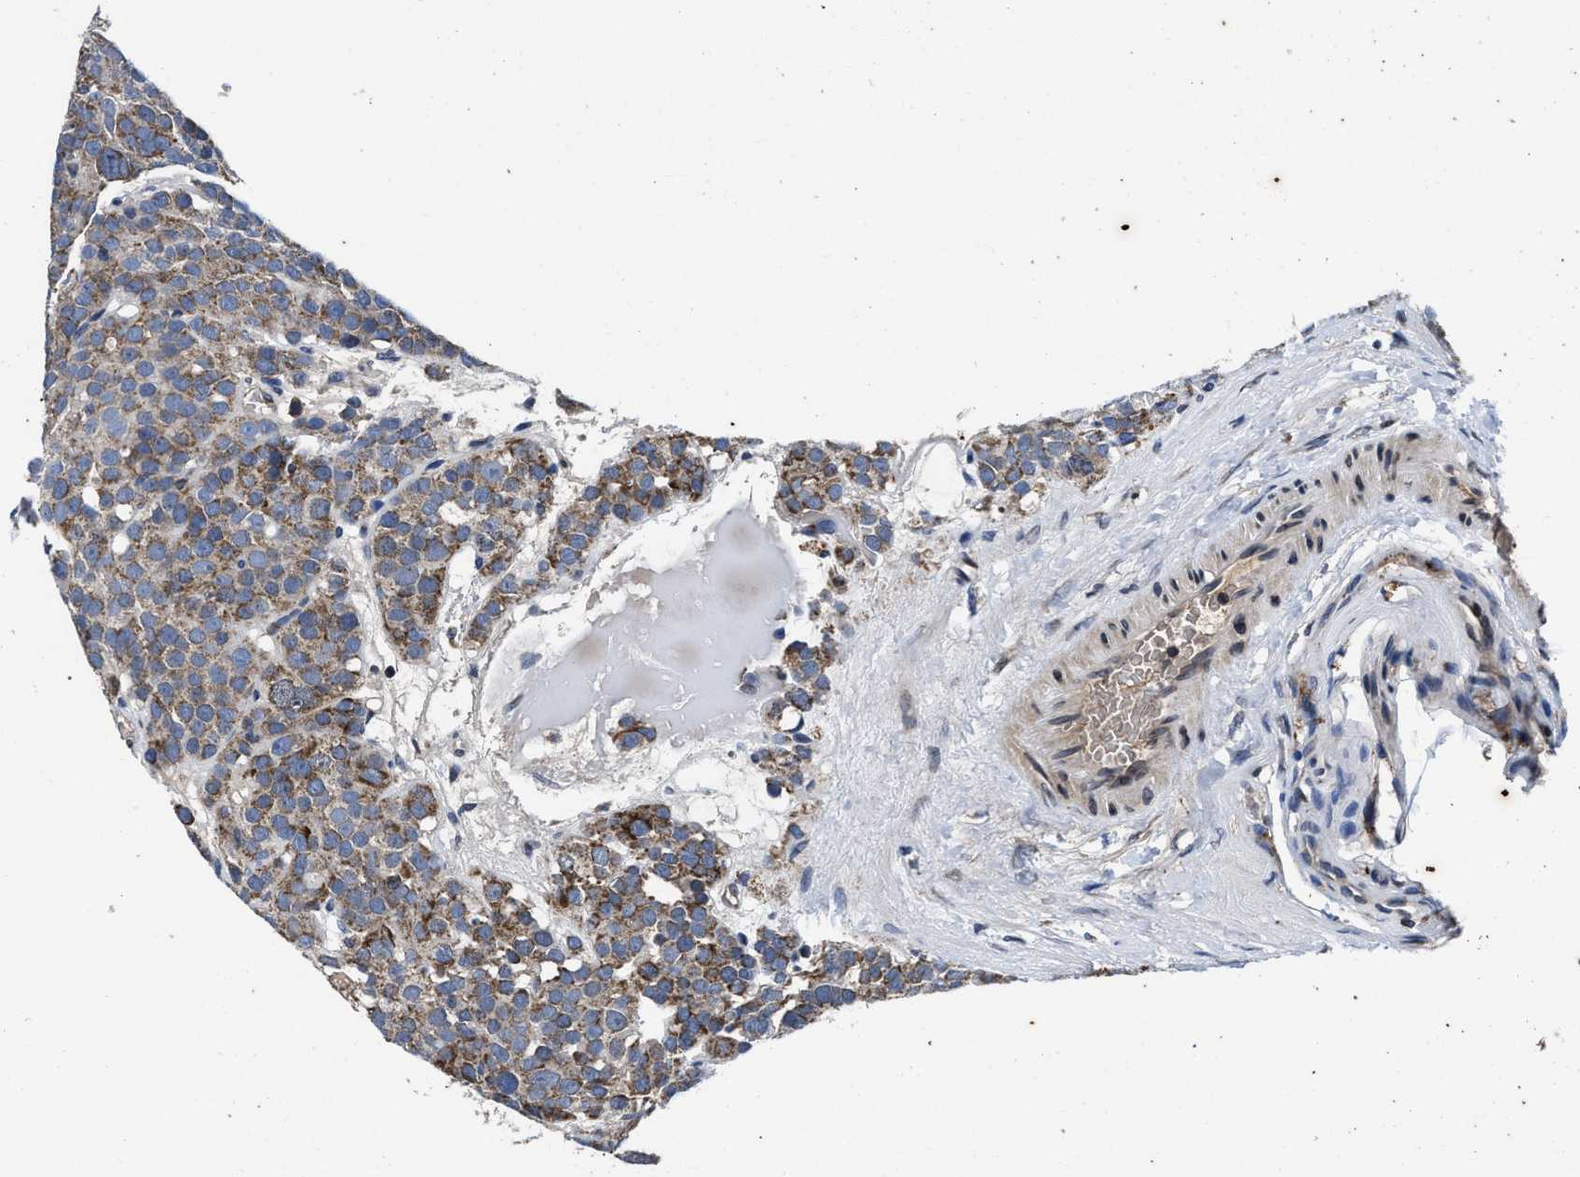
{"staining": {"intensity": "moderate", "quantity": ">75%", "location": "cytoplasmic/membranous"}, "tissue": "testis cancer", "cell_type": "Tumor cells", "image_type": "cancer", "snomed": [{"axis": "morphology", "description": "Seminoma, NOS"}, {"axis": "topography", "description": "Testis"}], "caption": "Immunohistochemistry staining of seminoma (testis), which exhibits medium levels of moderate cytoplasmic/membranous staining in about >75% of tumor cells indicating moderate cytoplasmic/membranous protein expression. The staining was performed using DAB (brown) for protein detection and nuclei were counterstained in hematoxylin (blue).", "gene": "CACNA1D", "patient": {"sex": "male", "age": 71}}